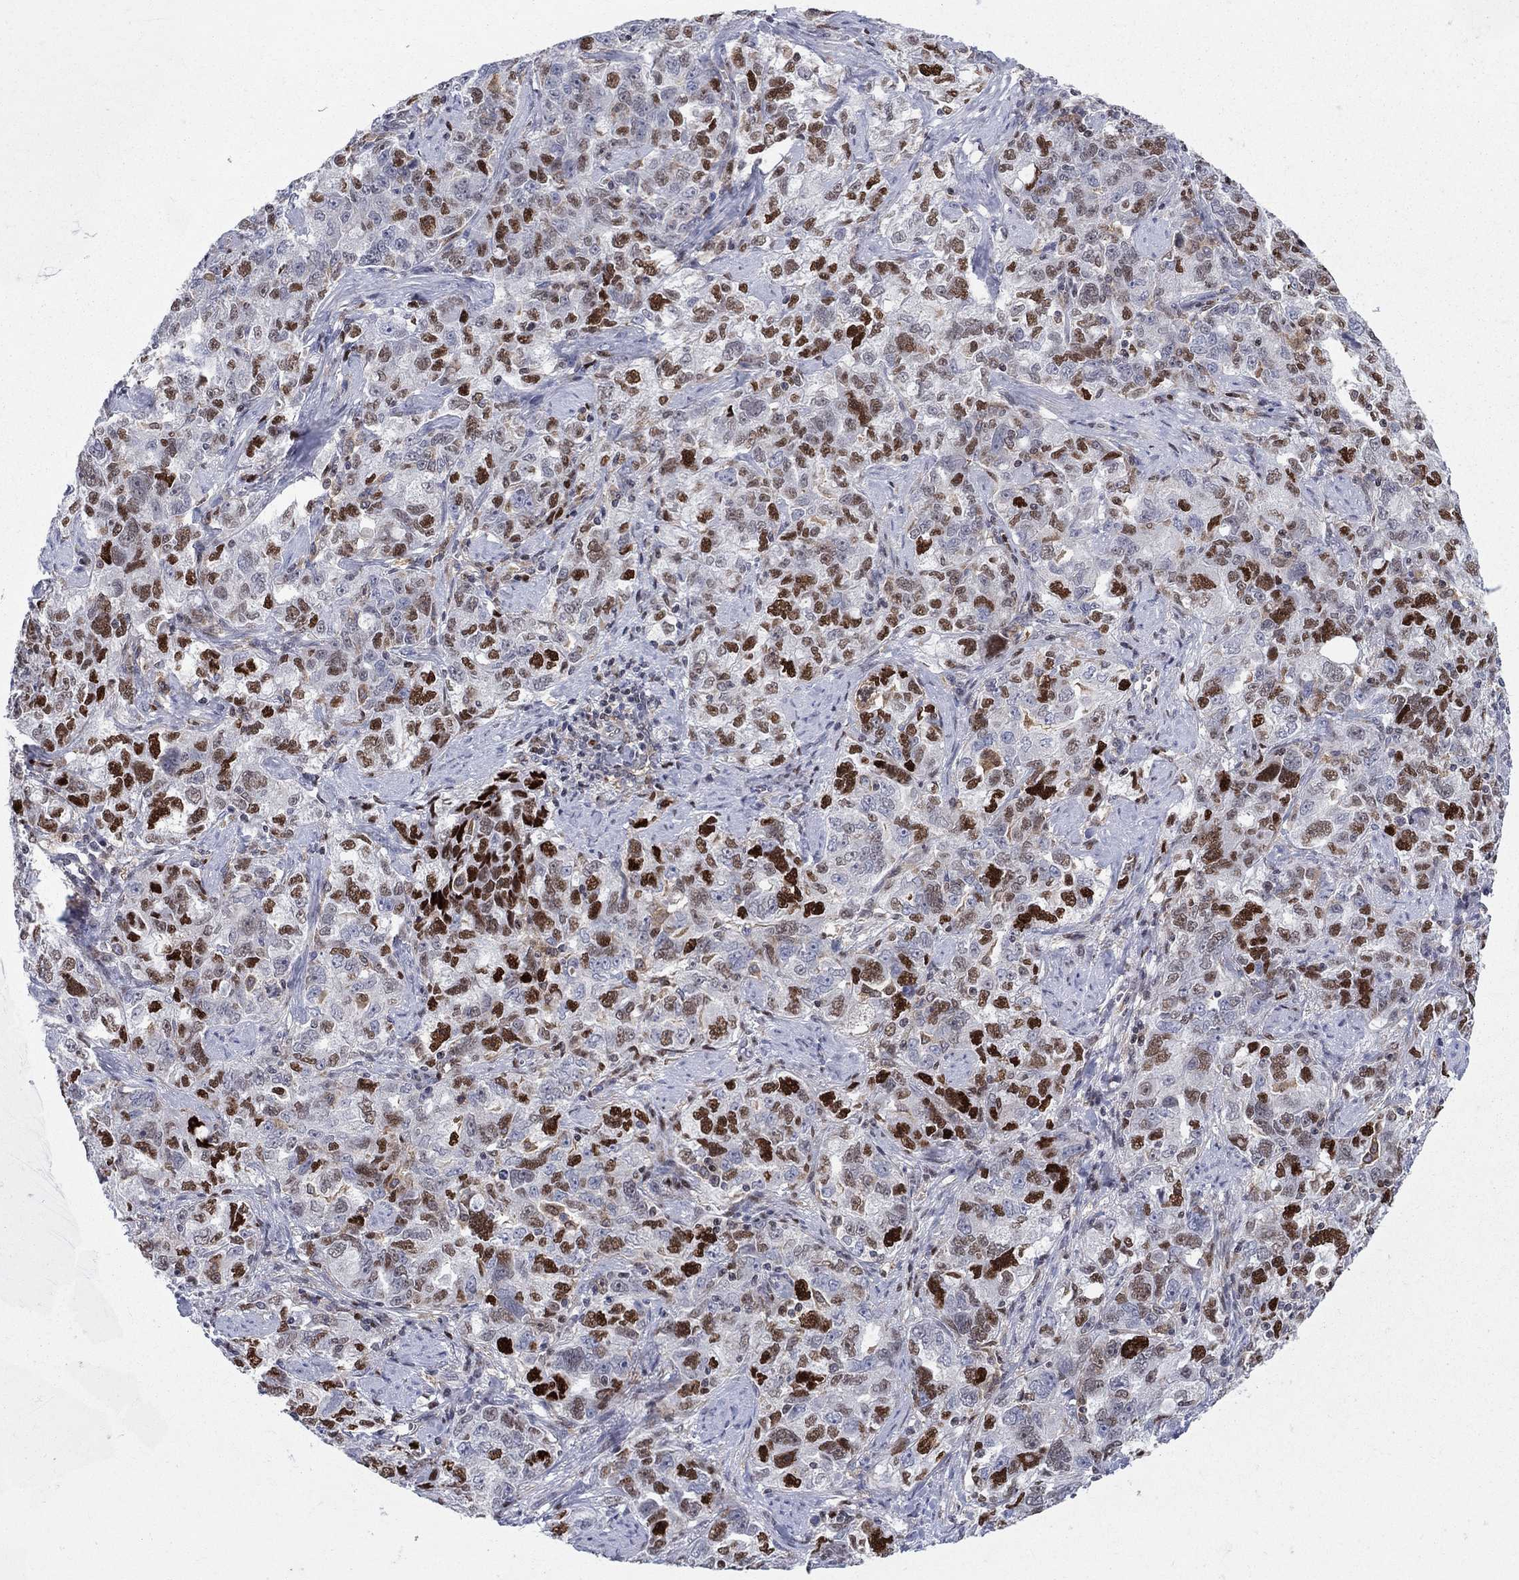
{"staining": {"intensity": "strong", "quantity": "25%-75%", "location": "nuclear"}, "tissue": "ovarian cancer", "cell_type": "Tumor cells", "image_type": "cancer", "snomed": [{"axis": "morphology", "description": "Cystadenocarcinoma, serous, NOS"}, {"axis": "topography", "description": "Ovary"}], "caption": "Protein positivity by IHC displays strong nuclear staining in about 25%-75% of tumor cells in ovarian serous cystadenocarcinoma.", "gene": "ZNHIT3", "patient": {"sex": "female", "age": 51}}